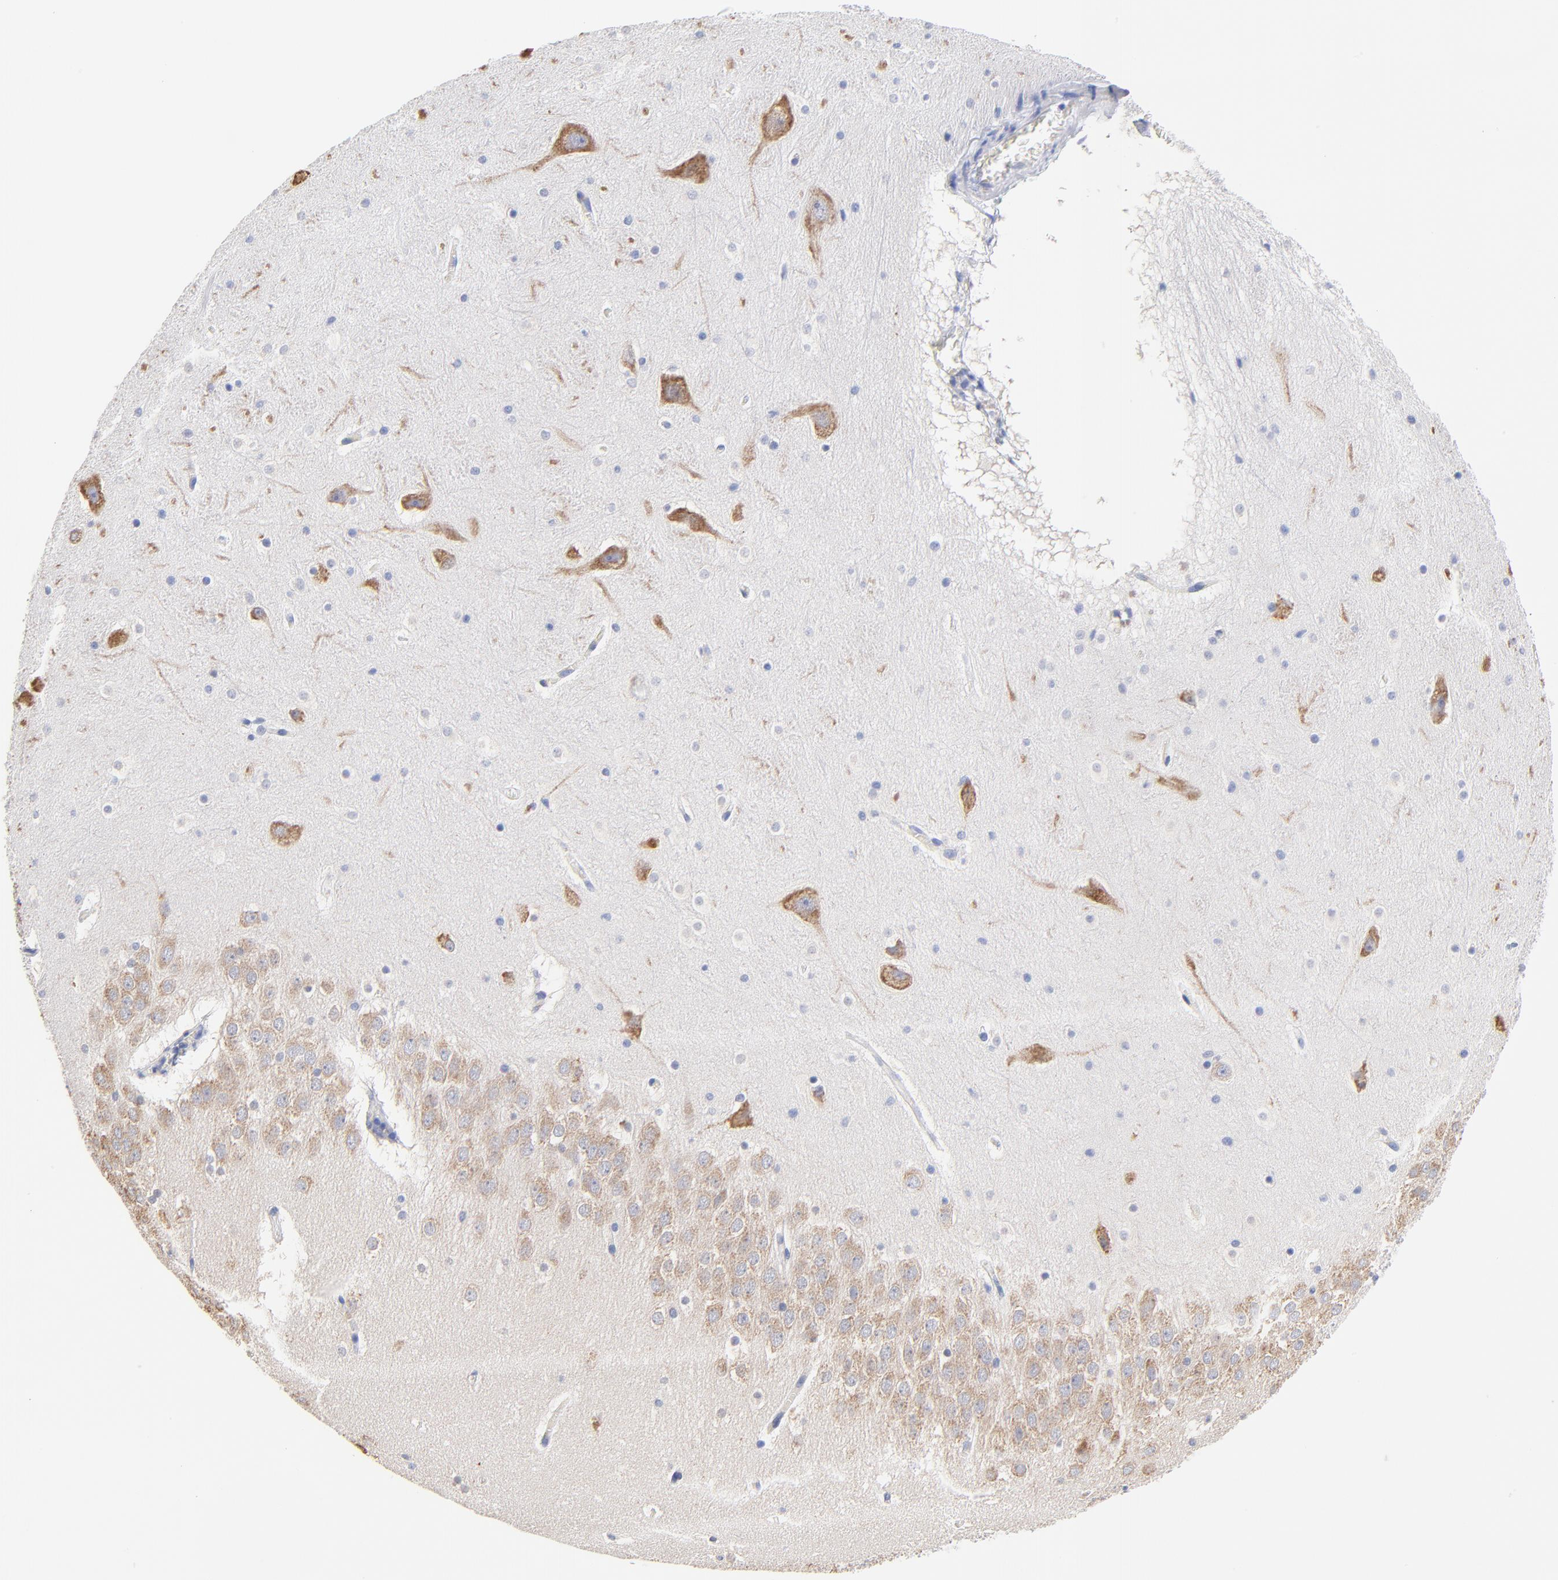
{"staining": {"intensity": "negative", "quantity": "none", "location": "none"}, "tissue": "hippocampus", "cell_type": "Glial cells", "image_type": "normal", "snomed": [{"axis": "morphology", "description": "Normal tissue, NOS"}, {"axis": "topography", "description": "Hippocampus"}], "caption": "High power microscopy photomicrograph of an IHC micrograph of benign hippocampus, revealing no significant staining in glial cells. The staining is performed using DAB (3,3'-diaminobenzidine) brown chromogen with nuclei counter-stained in using hematoxylin.", "gene": "LAX1", "patient": {"sex": "male", "age": 45}}